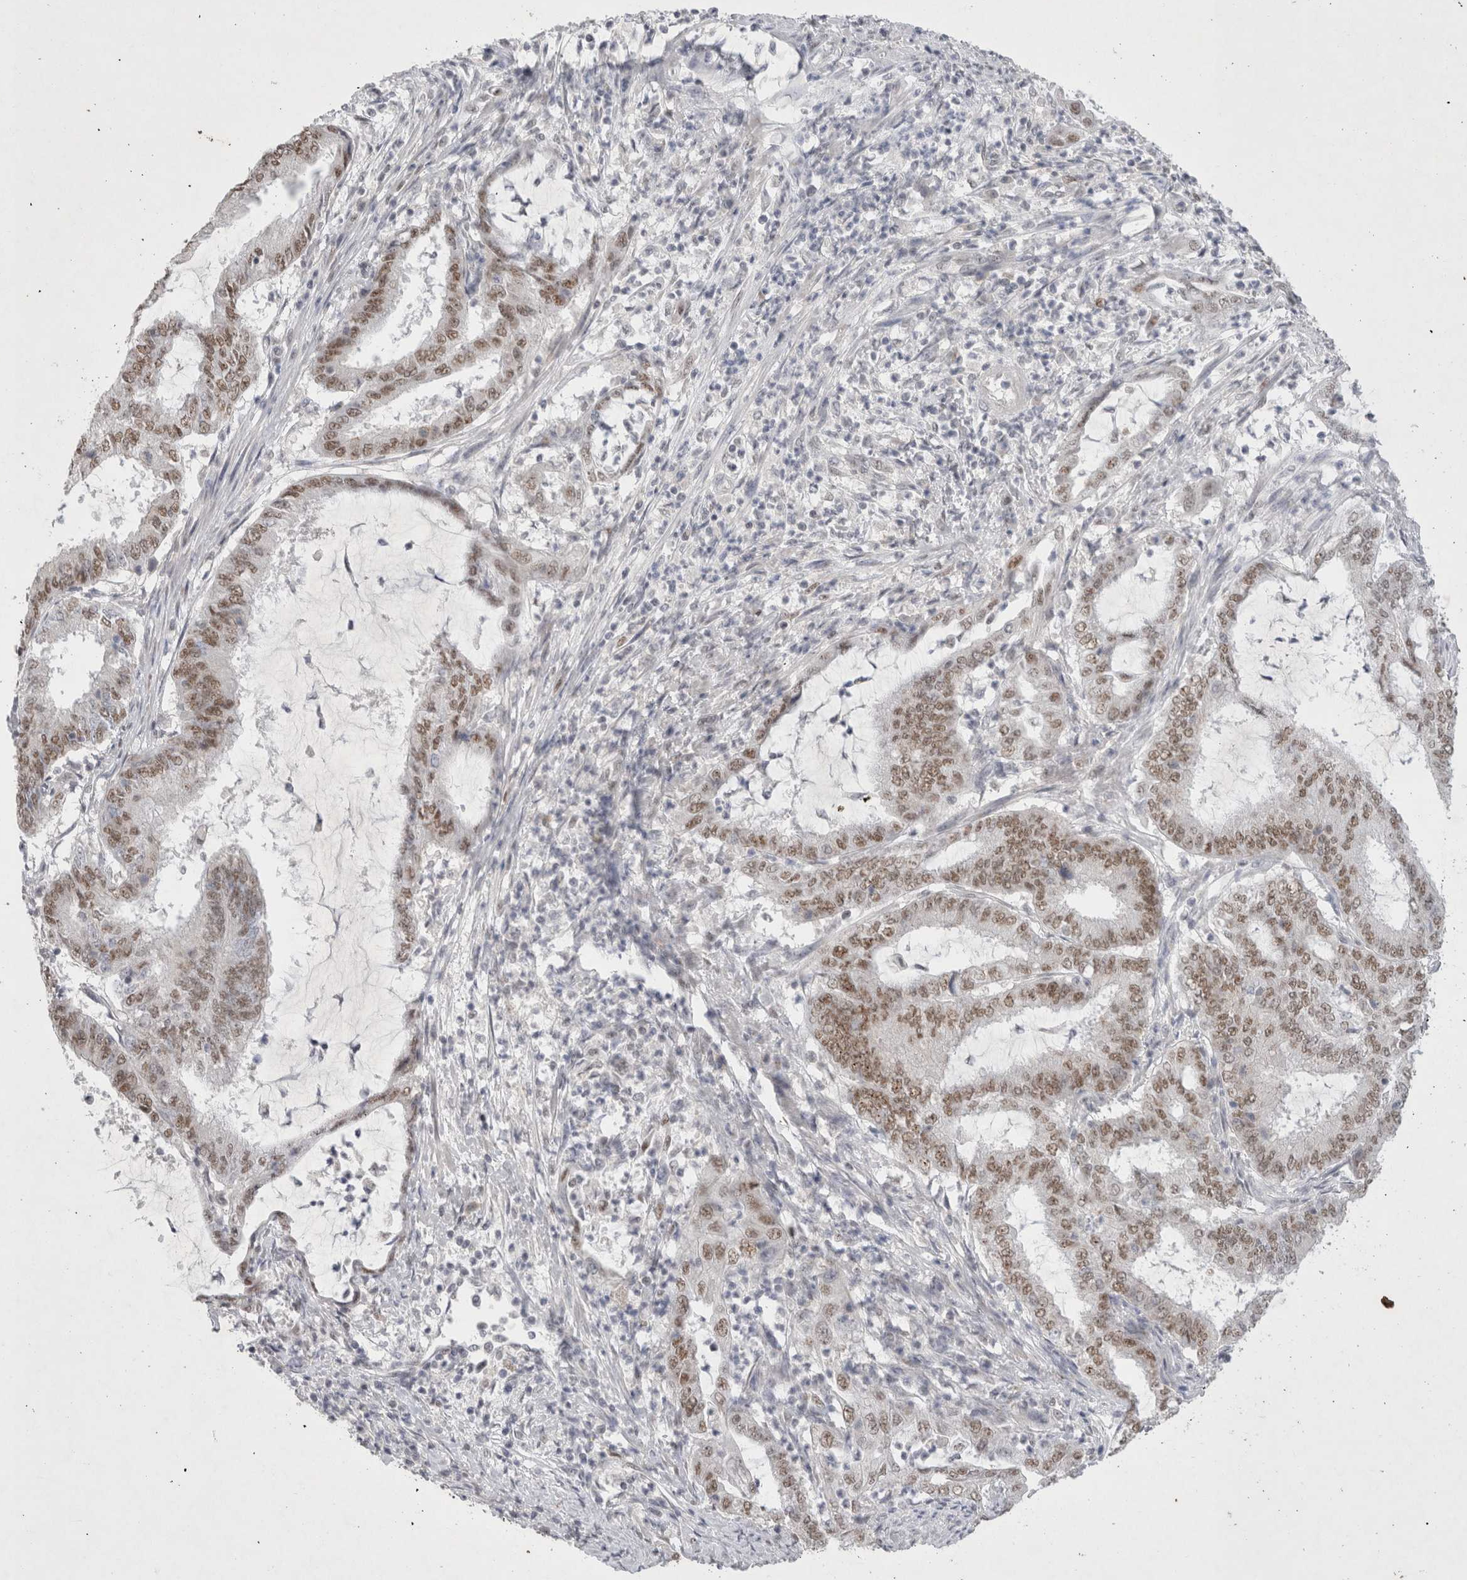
{"staining": {"intensity": "moderate", "quantity": ">75%", "location": "nuclear"}, "tissue": "endometrial cancer", "cell_type": "Tumor cells", "image_type": "cancer", "snomed": [{"axis": "morphology", "description": "Adenocarcinoma, NOS"}, {"axis": "topography", "description": "Endometrium"}], "caption": "A brown stain labels moderate nuclear positivity of a protein in human adenocarcinoma (endometrial) tumor cells. (brown staining indicates protein expression, while blue staining denotes nuclei).", "gene": "RECQL4", "patient": {"sex": "female", "age": 51}}